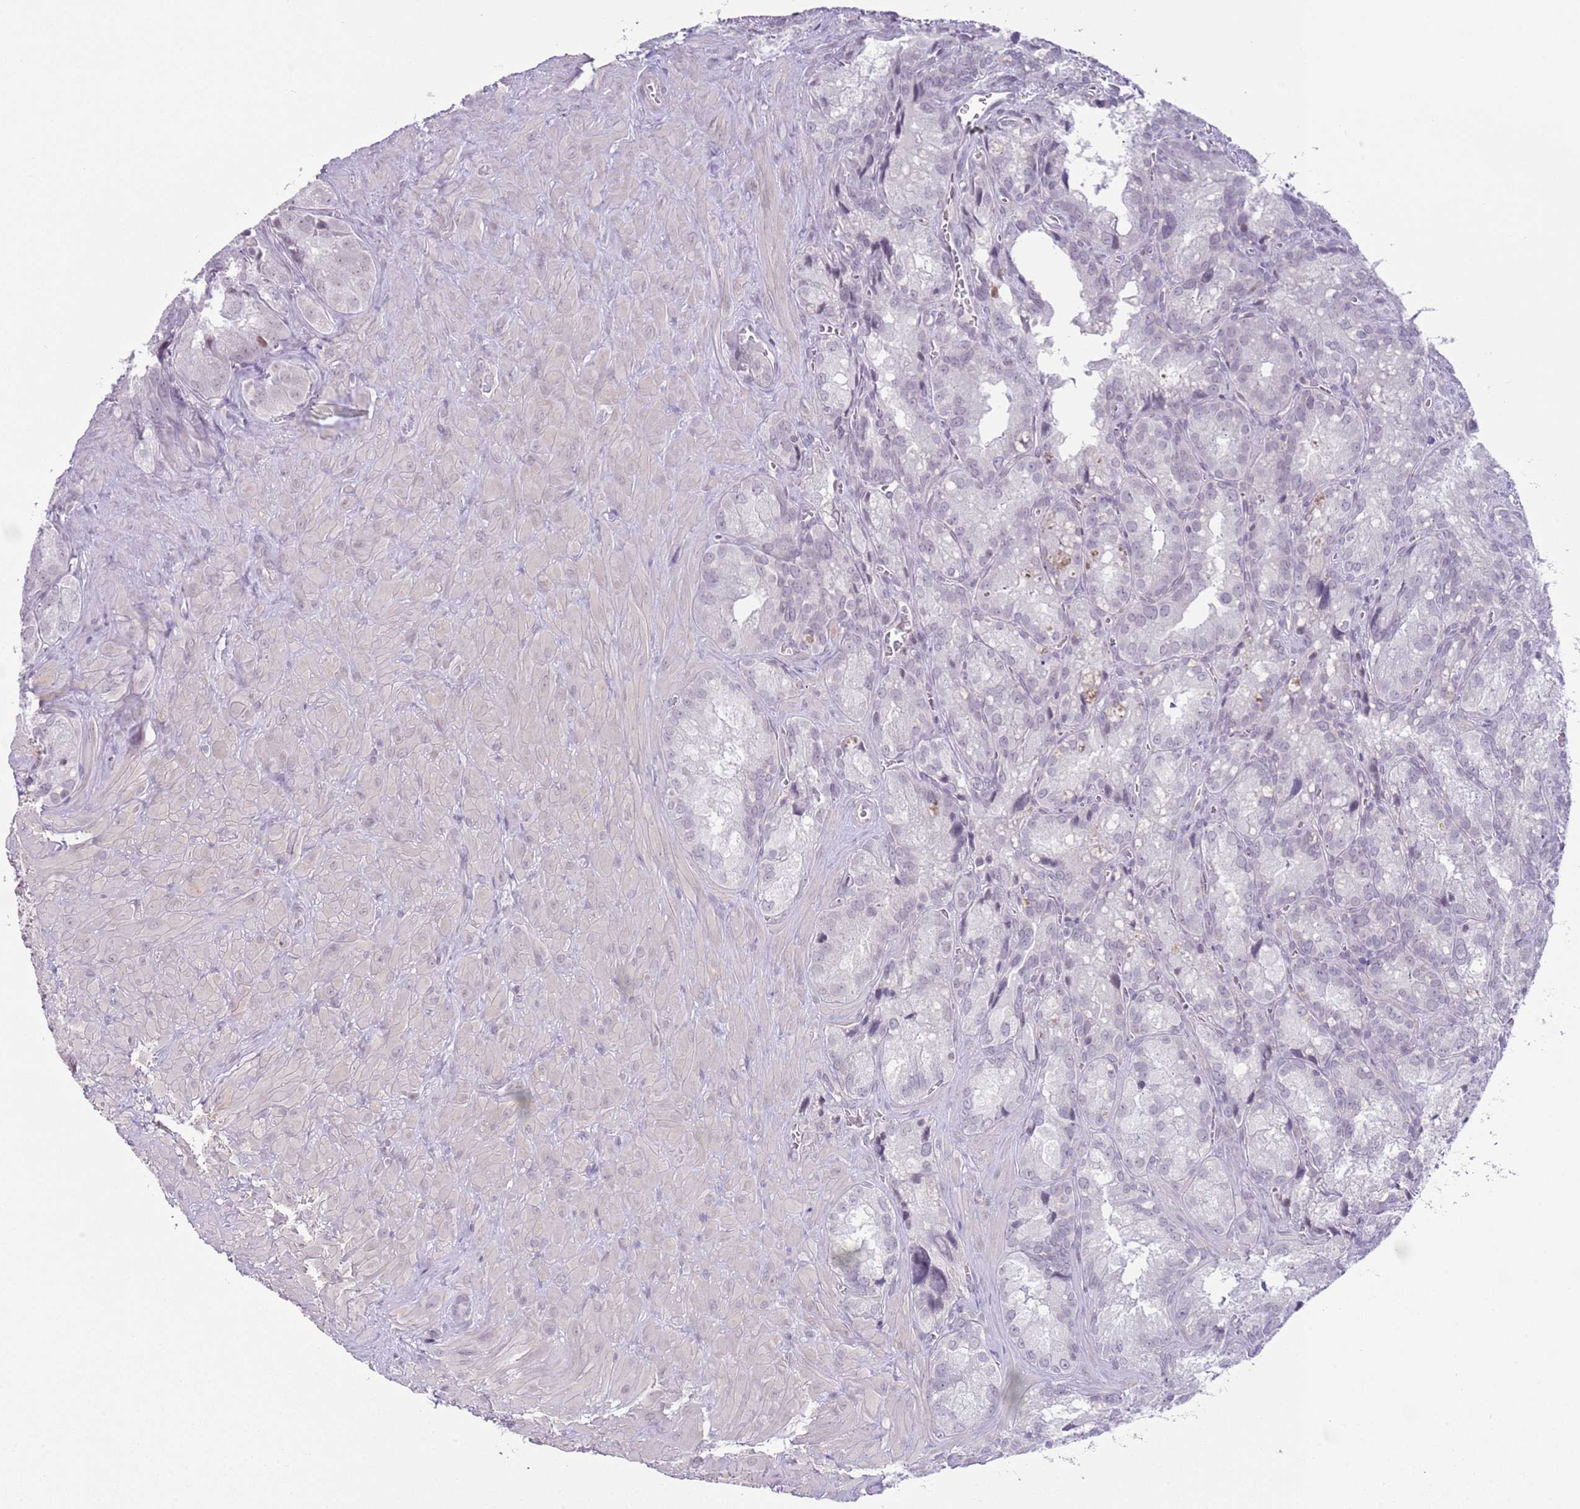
{"staining": {"intensity": "negative", "quantity": "none", "location": "none"}, "tissue": "seminal vesicle", "cell_type": "Glandular cells", "image_type": "normal", "snomed": [{"axis": "morphology", "description": "Normal tissue, NOS"}, {"axis": "topography", "description": "Seminal veicle"}], "caption": "This is an IHC photomicrograph of normal human seminal vesicle. There is no staining in glandular cells.", "gene": "MFSD10", "patient": {"sex": "male", "age": 62}}